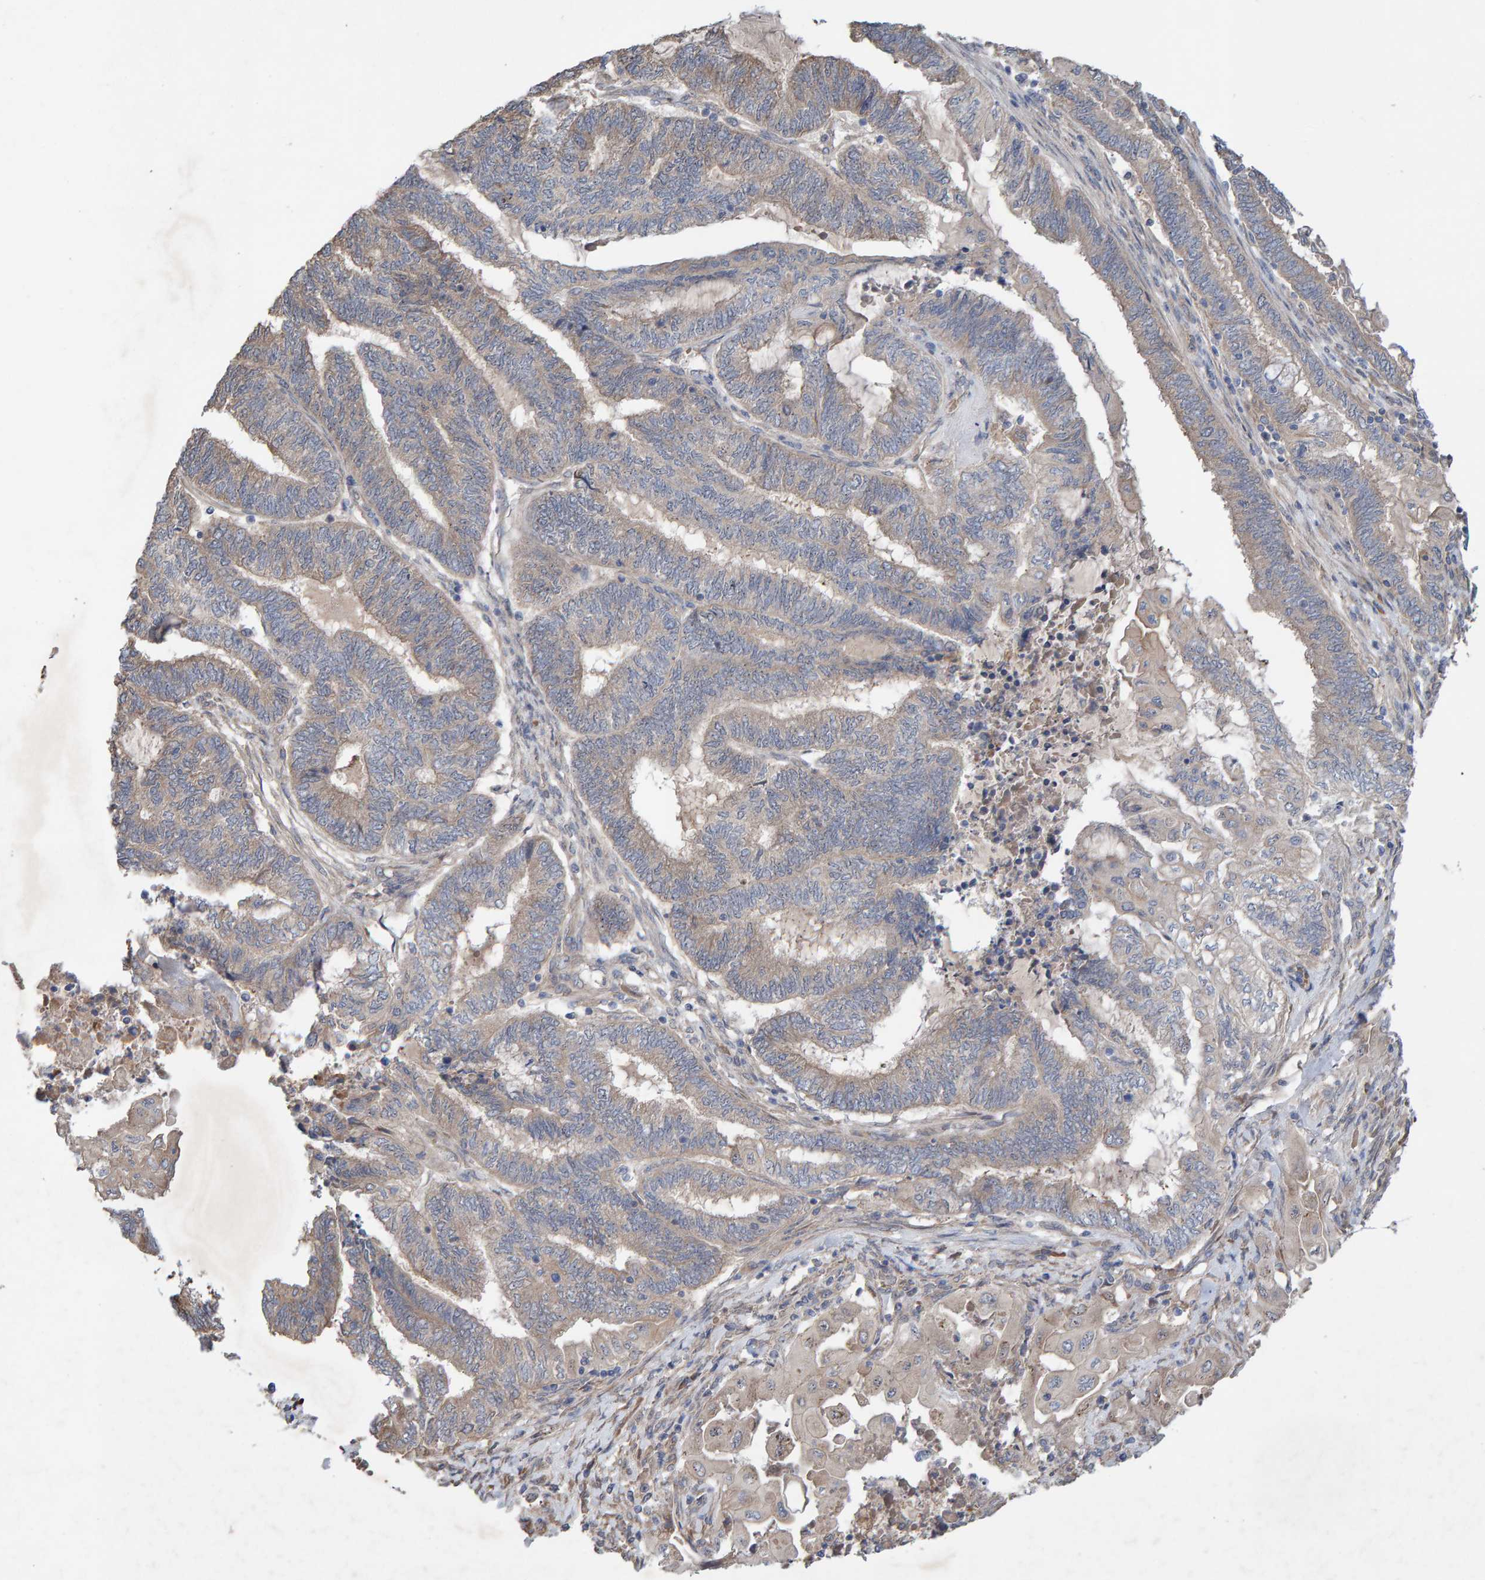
{"staining": {"intensity": "weak", "quantity": "25%-75%", "location": "cytoplasmic/membranous"}, "tissue": "endometrial cancer", "cell_type": "Tumor cells", "image_type": "cancer", "snomed": [{"axis": "morphology", "description": "Adenocarcinoma, NOS"}, {"axis": "topography", "description": "Uterus"}, {"axis": "topography", "description": "Endometrium"}], "caption": "DAB immunohistochemical staining of endometrial adenocarcinoma reveals weak cytoplasmic/membranous protein positivity in approximately 25%-75% of tumor cells. The protein of interest is shown in brown color, while the nuclei are stained blue.", "gene": "LRSAM1", "patient": {"sex": "female", "age": 70}}